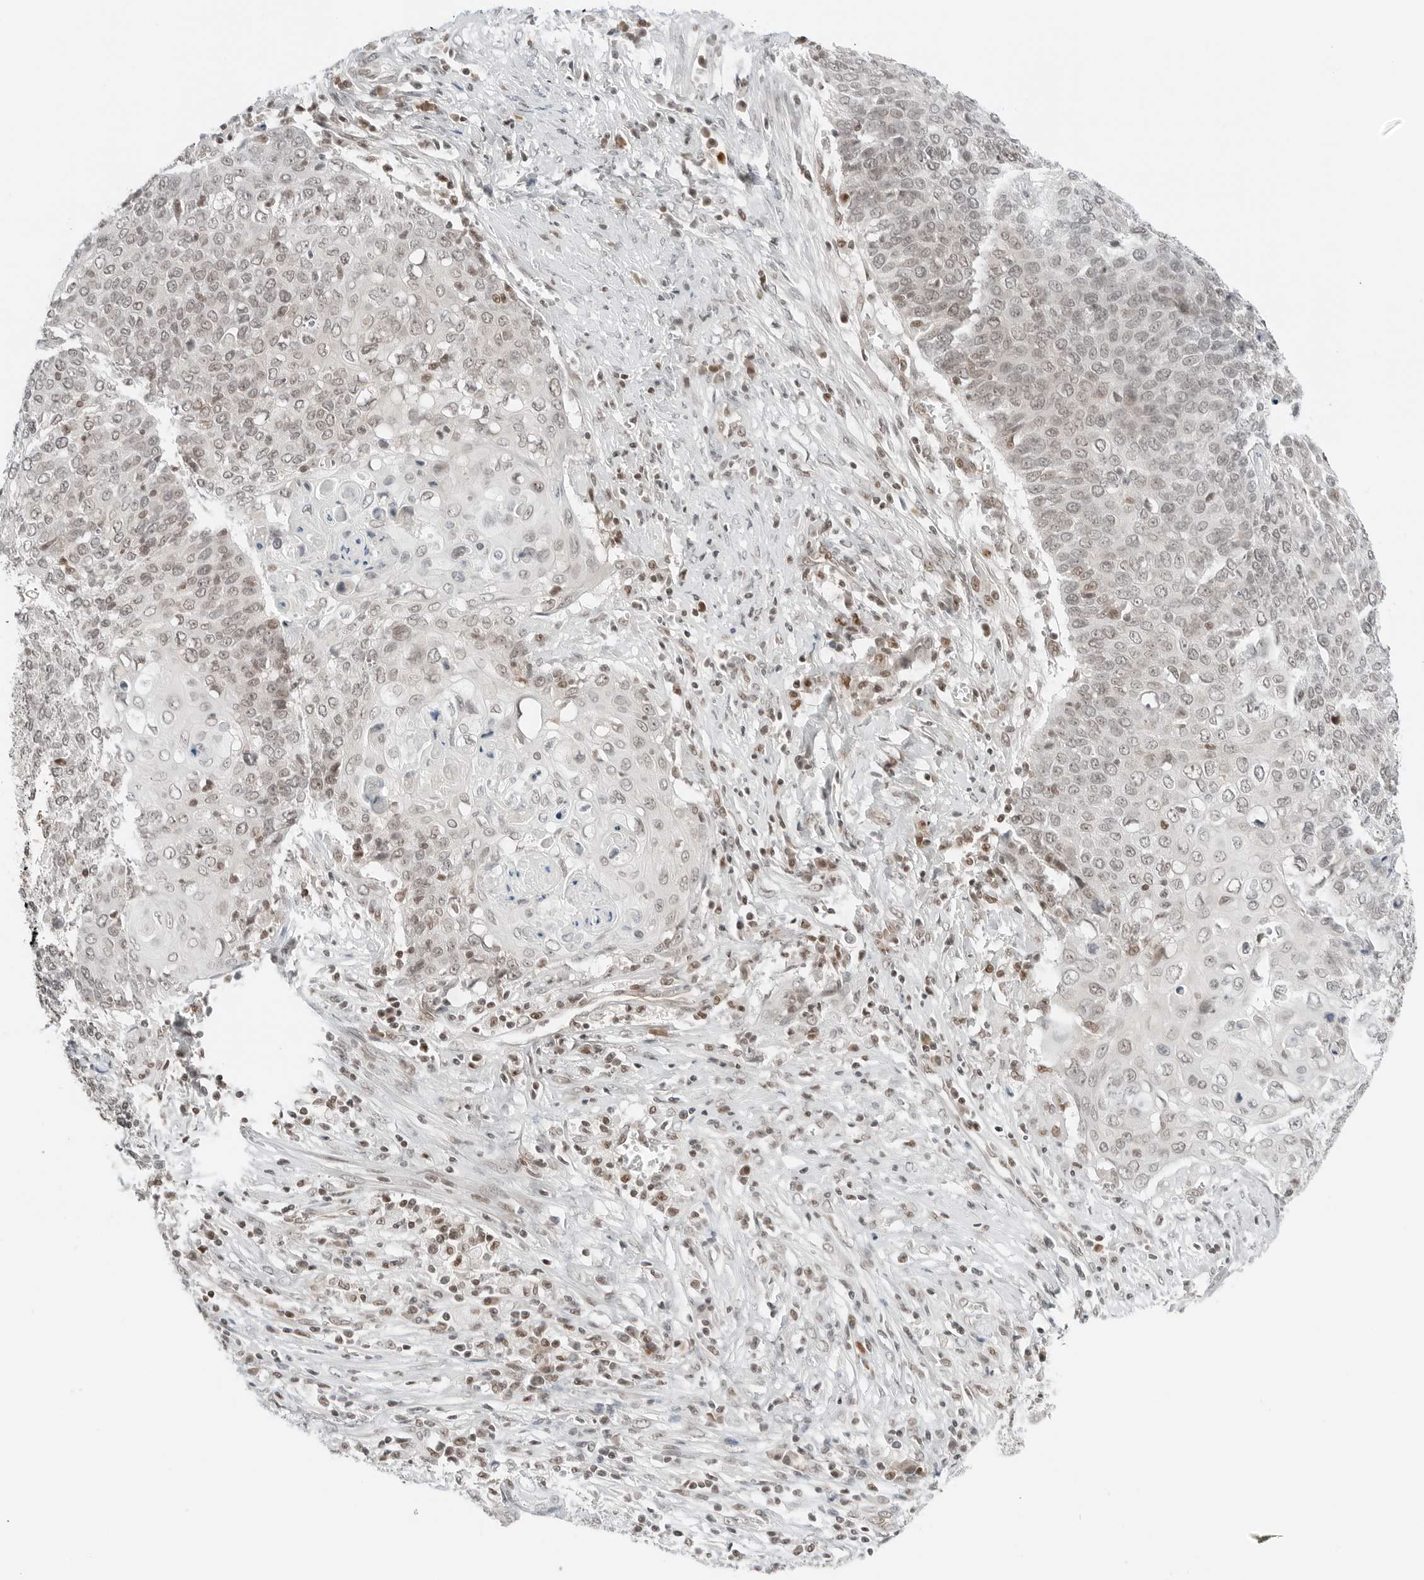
{"staining": {"intensity": "weak", "quantity": "25%-75%", "location": "nuclear"}, "tissue": "cervical cancer", "cell_type": "Tumor cells", "image_type": "cancer", "snomed": [{"axis": "morphology", "description": "Squamous cell carcinoma, NOS"}, {"axis": "topography", "description": "Cervix"}], "caption": "The histopathology image exhibits immunohistochemical staining of cervical cancer (squamous cell carcinoma). There is weak nuclear positivity is identified in about 25%-75% of tumor cells. The protein of interest is shown in brown color, while the nuclei are stained blue.", "gene": "CRTC2", "patient": {"sex": "female", "age": 39}}